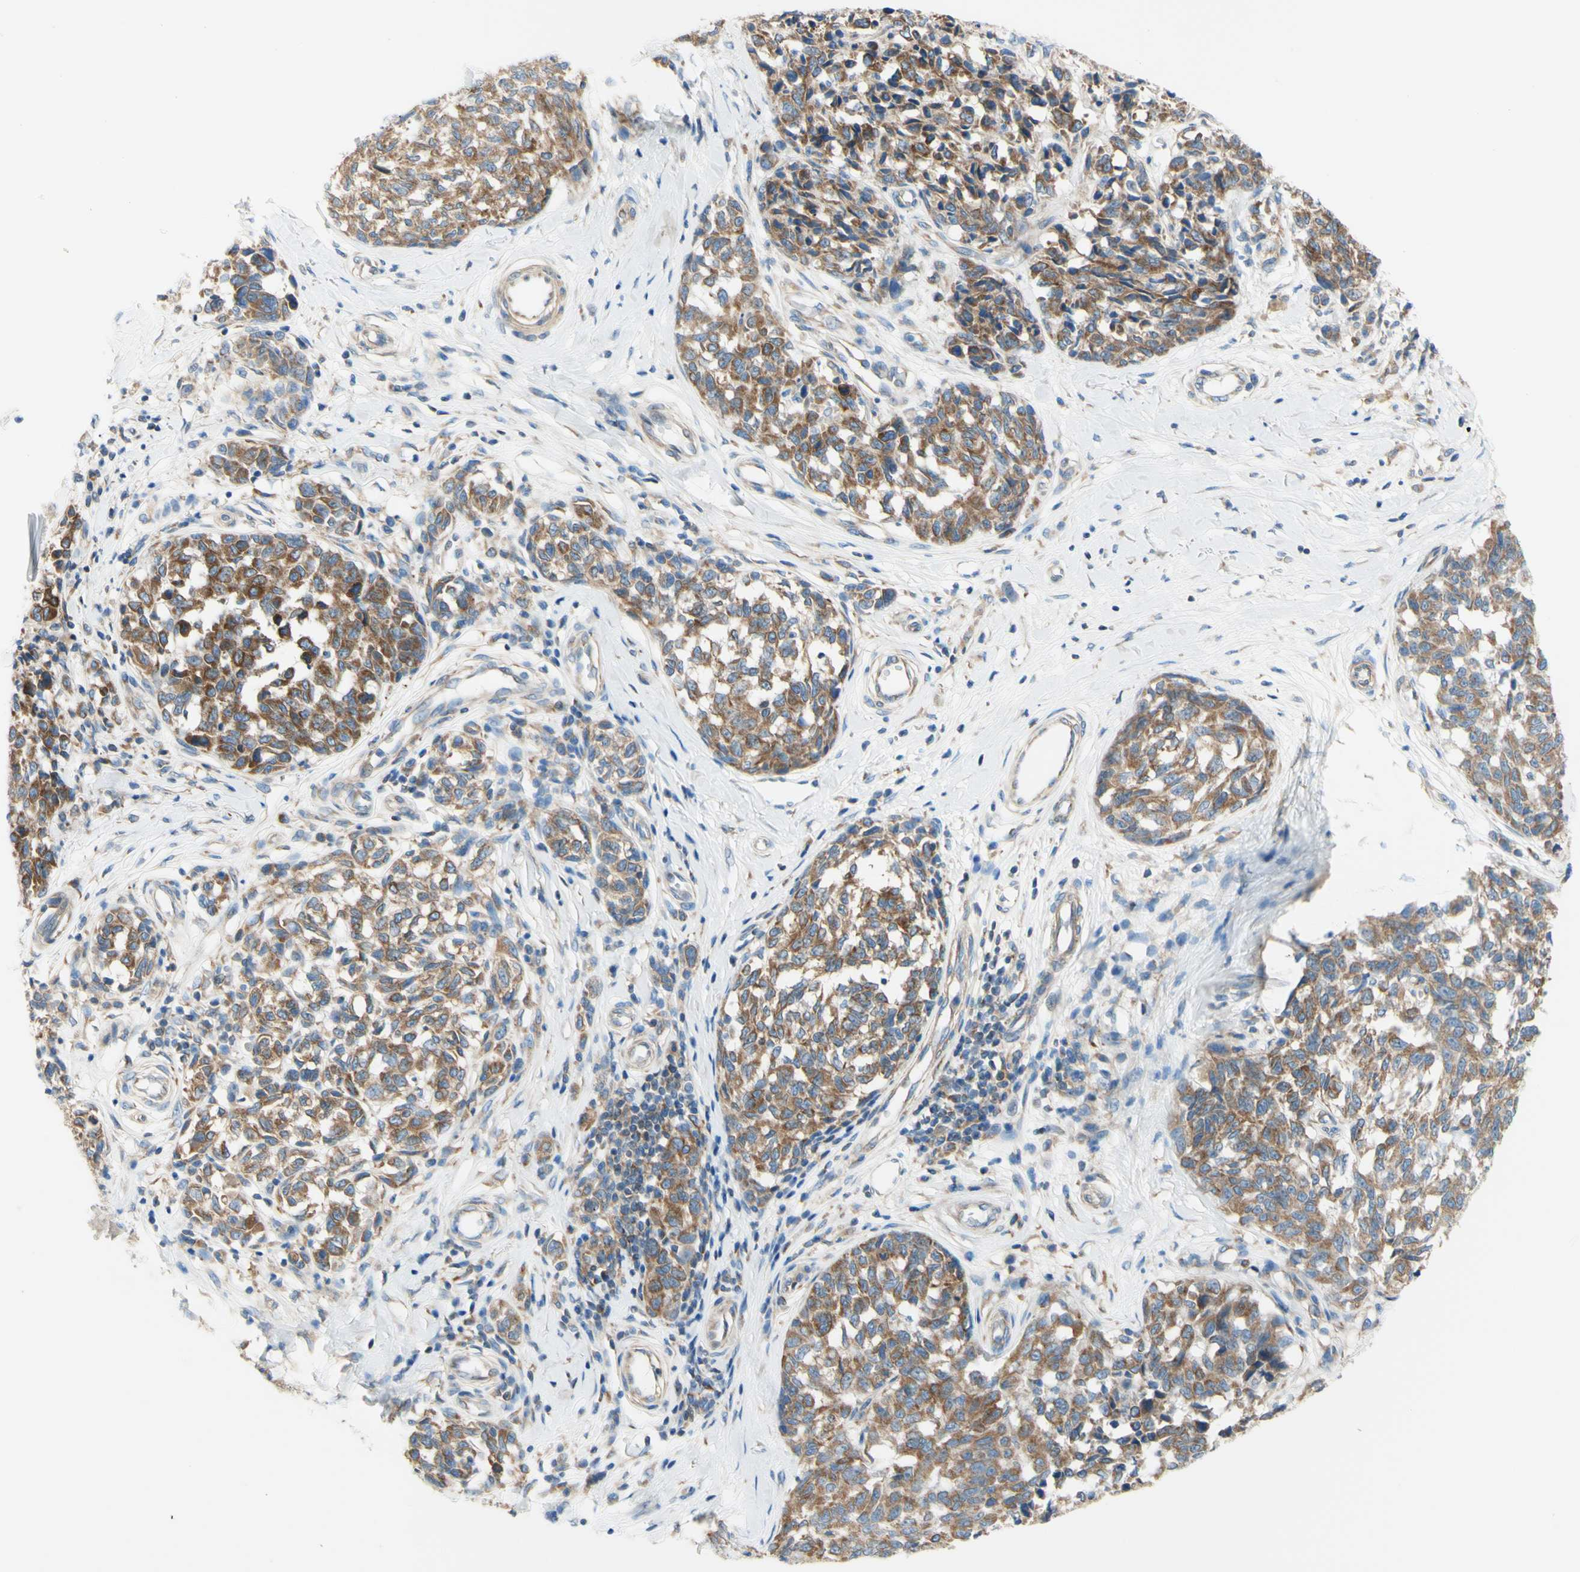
{"staining": {"intensity": "moderate", "quantity": ">75%", "location": "cytoplasmic/membranous"}, "tissue": "melanoma", "cell_type": "Tumor cells", "image_type": "cancer", "snomed": [{"axis": "morphology", "description": "Malignant melanoma, NOS"}, {"axis": "topography", "description": "Skin"}], "caption": "IHC (DAB) staining of human melanoma demonstrates moderate cytoplasmic/membranous protein positivity in approximately >75% of tumor cells.", "gene": "RETREG2", "patient": {"sex": "female", "age": 64}}